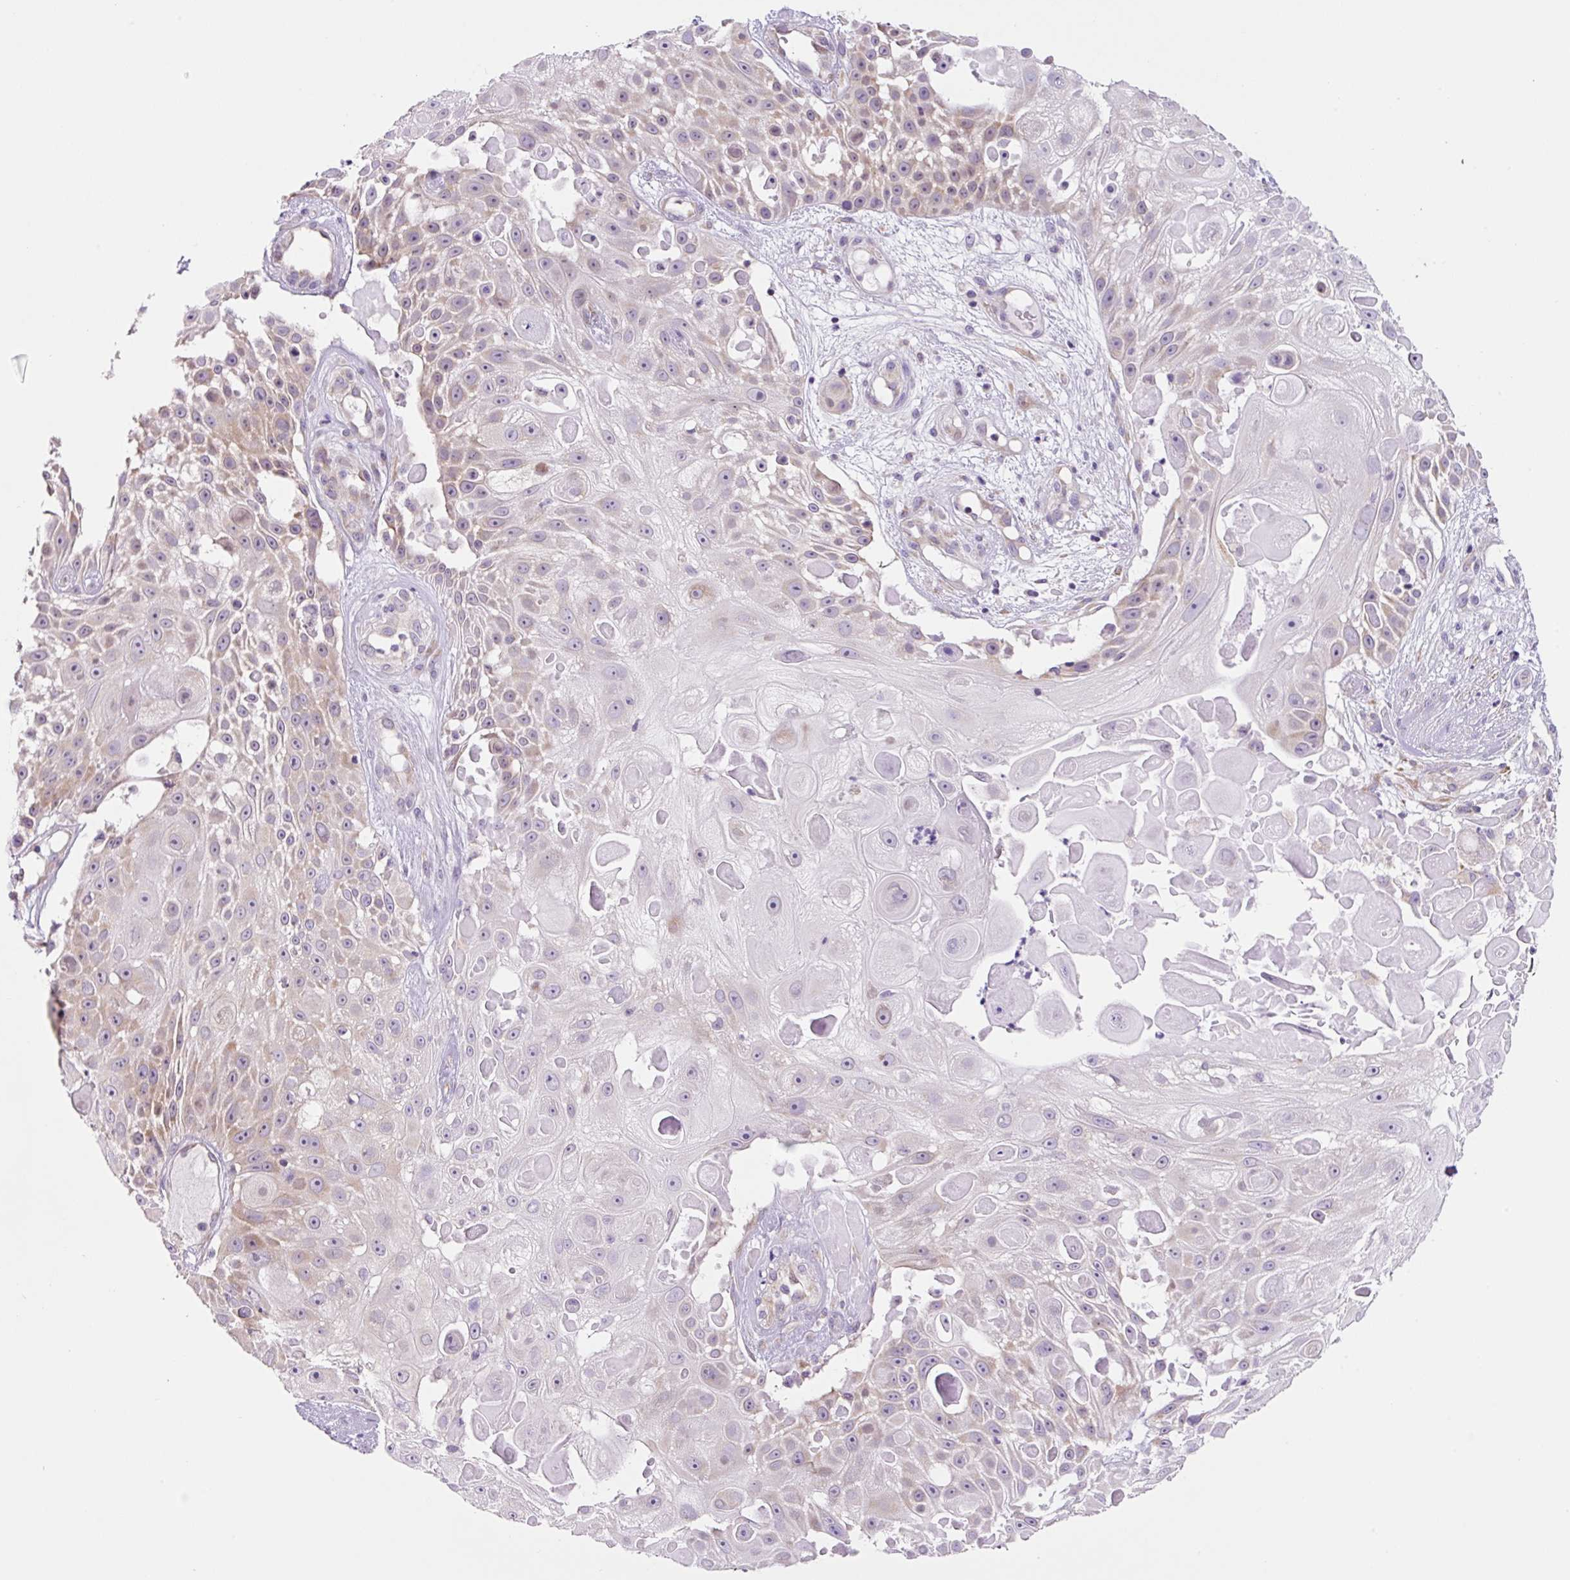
{"staining": {"intensity": "negative", "quantity": "none", "location": "none"}, "tissue": "skin cancer", "cell_type": "Tumor cells", "image_type": "cancer", "snomed": [{"axis": "morphology", "description": "Squamous cell carcinoma, NOS"}, {"axis": "topography", "description": "Skin"}], "caption": "This is an immunohistochemistry micrograph of skin squamous cell carcinoma. There is no positivity in tumor cells.", "gene": "RPL41", "patient": {"sex": "female", "age": 86}}